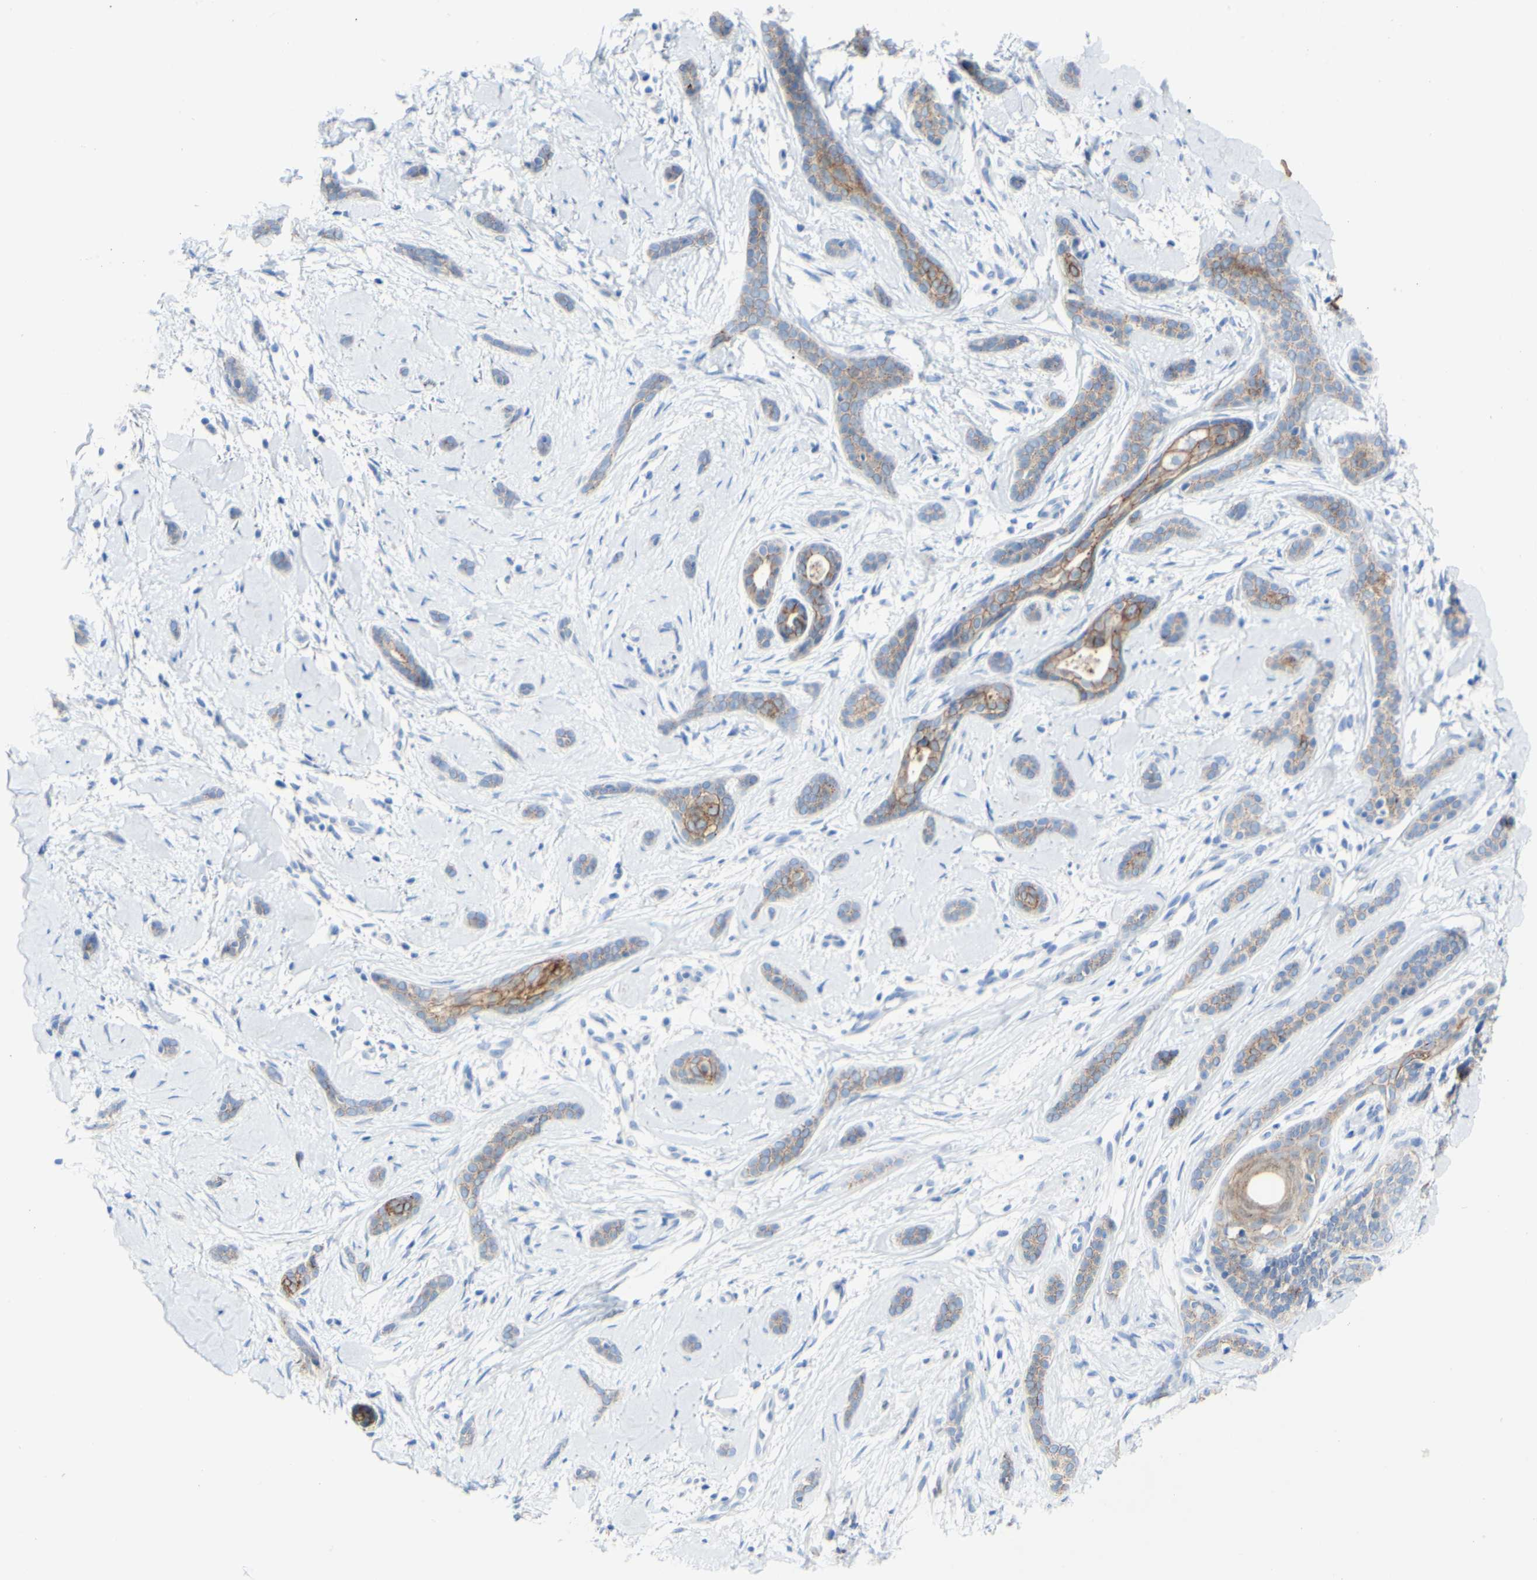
{"staining": {"intensity": "moderate", "quantity": ">75%", "location": "cytoplasmic/membranous"}, "tissue": "skin cancer", "cell_type": "Tumor cells", "image_type": "cancer", "snomed": [{"axis": "morphology", "description": "Basal cell carcinoma"}, {"axis": "morphology", "description": "Adnexal tumor, benign"}, {"axis": "topography", "description": "Skin"}], "caption": "Tumor cells exhibit moderate cytoplasmic/membranous staining in about >75% of cells in skin basal cell carcinoma.", "gene": "DSC2", "patient": {"sex": "female", "age": 42}}